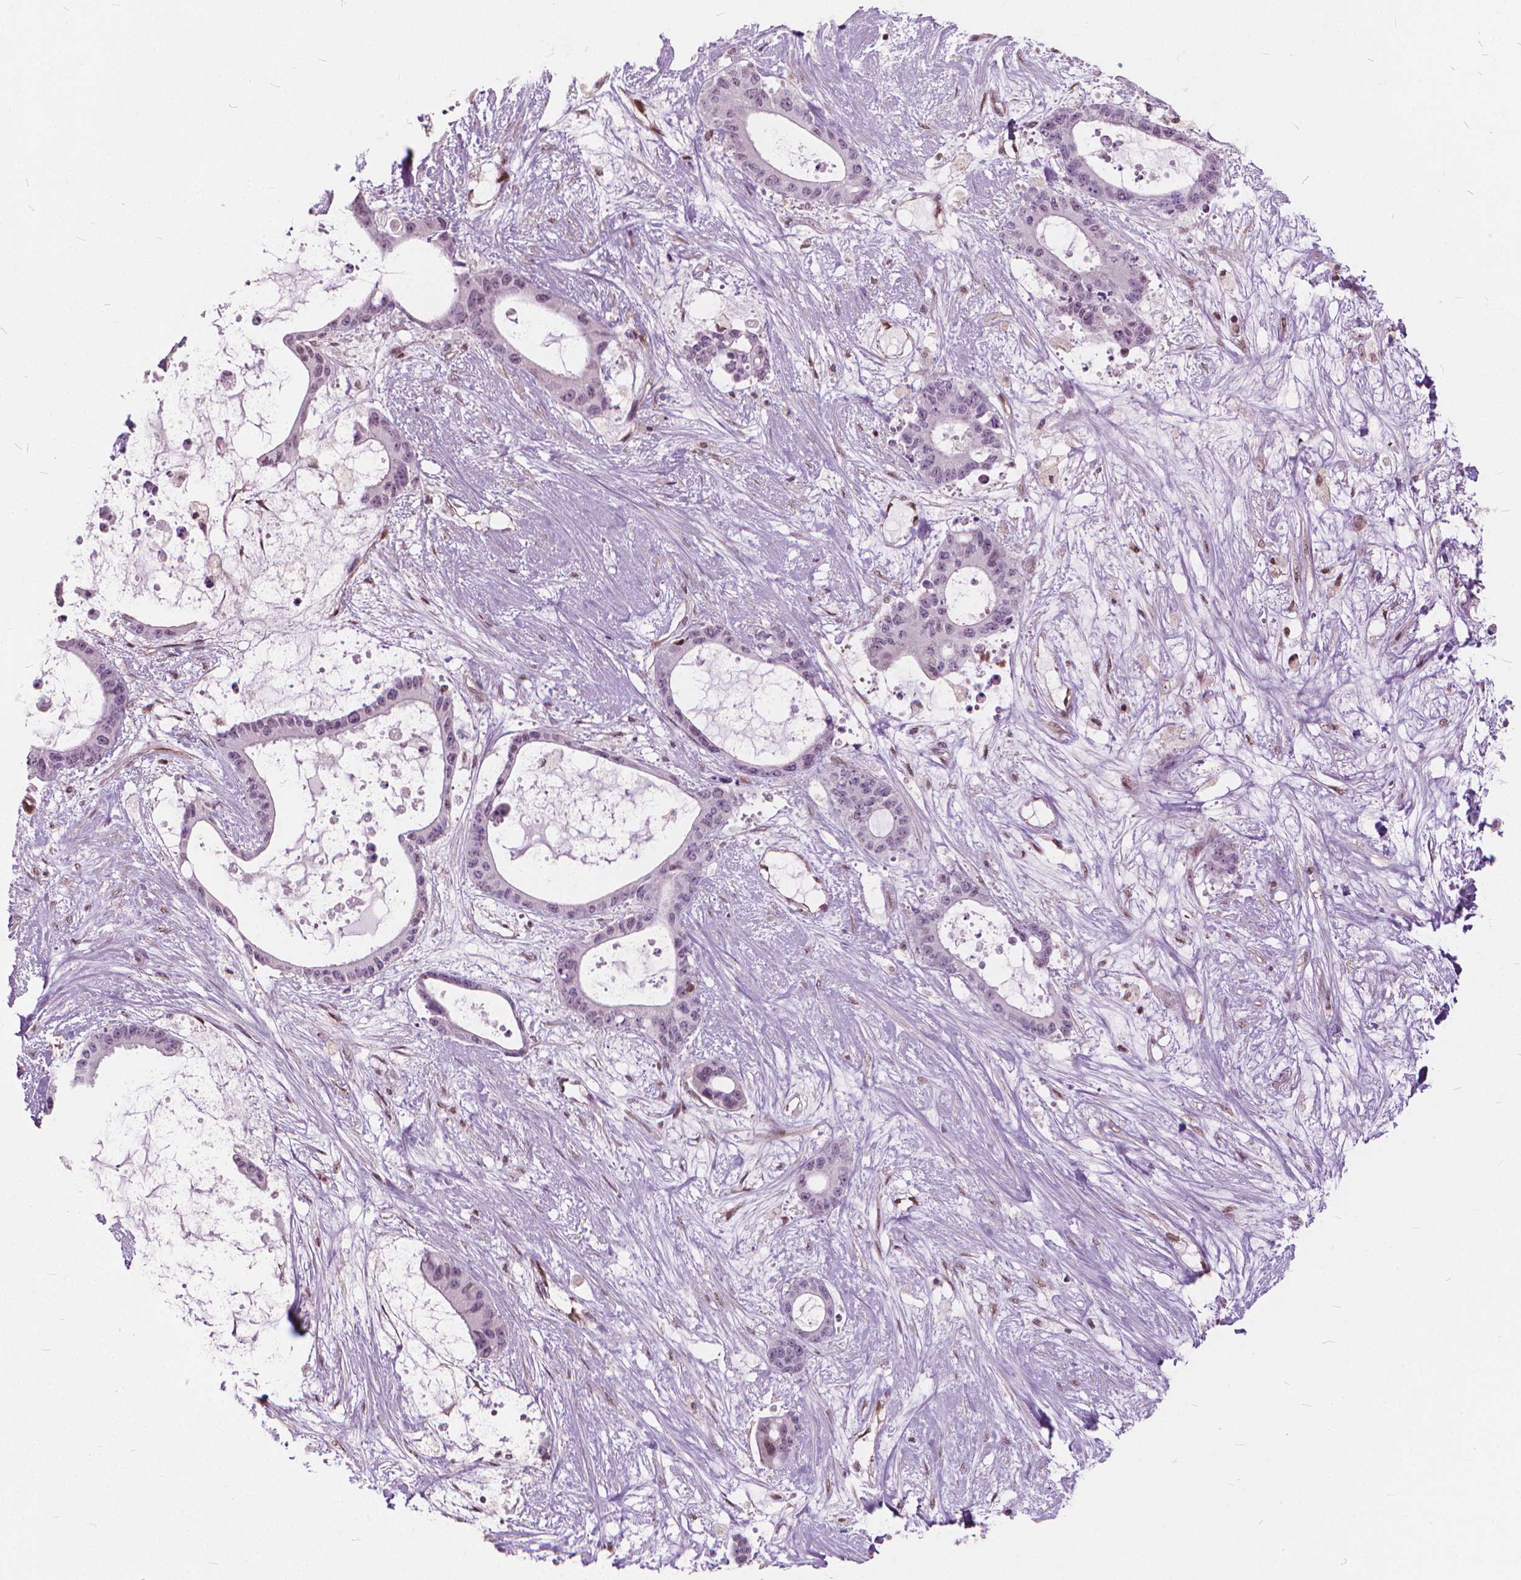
{"staining": {"intensity": "weak", "quantity": "<25%", "location": "nuclear"}, "tissue": "liver cancer", "cell_type": "Tumor cells", "image_type": "cancer", "snomed": [{"axis": "morphology", "description": "Normal tissue, NOS"}, {"axis": "morphology", "description": "Cholangiocarcinoma"}, {"axis": "topography", "description": "Liver"}, {"axis": "topography", "description": "Peripheral nerve tissue"}], "caption": "High magnification brightfield microscopy of liver cholangiocarcinoma stained with DAB (brown) and counterstained with hematoxylin (blue): tumor cells show no significant staining.", "gene": "STAT5B", "patient": {"sex": "female", "age": 73}}